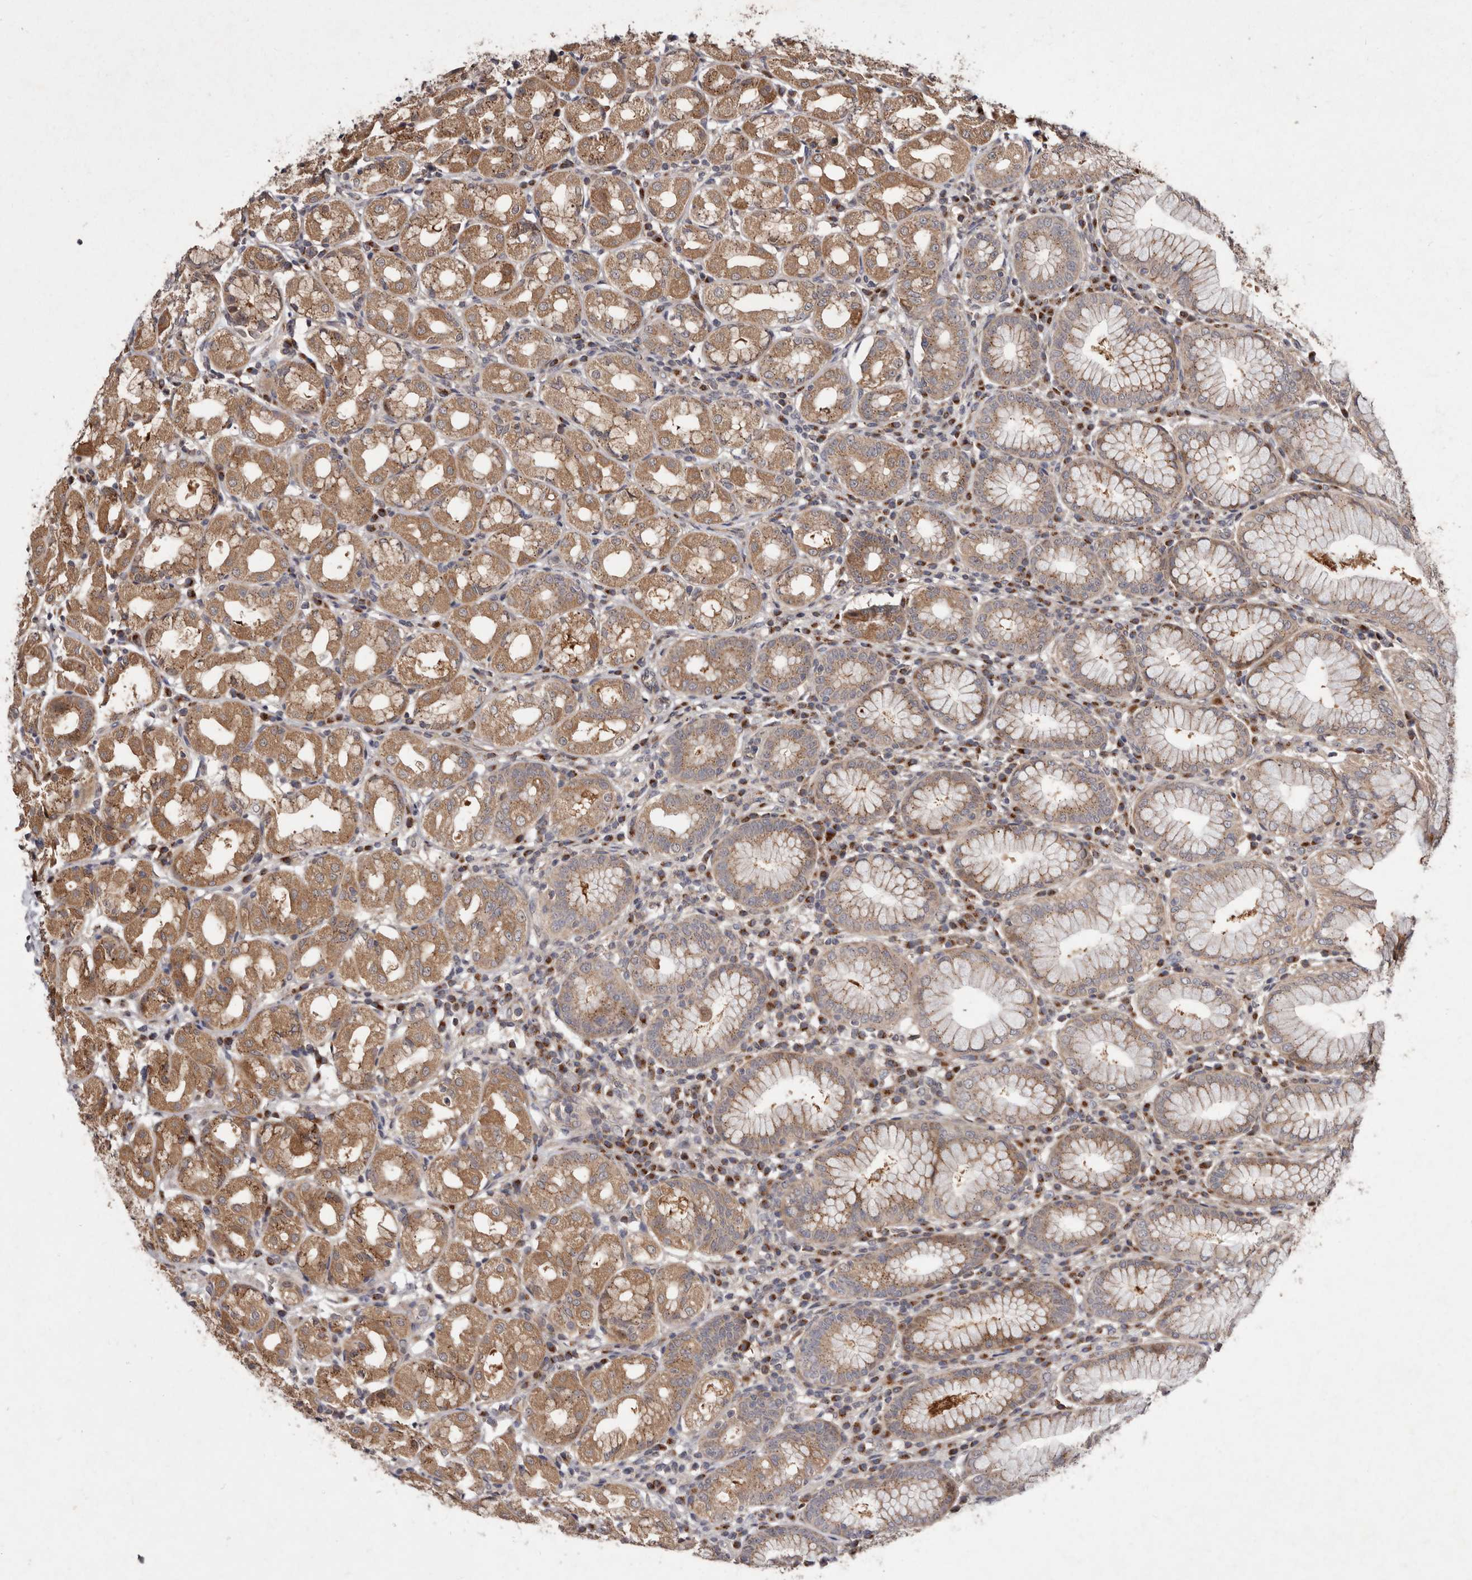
{"staining": {"intensity": "moderate", "quantity": ">75%", "location": "cytoplasmic/membranous"}, "tissue": "stomach", "cell_type": "Glandular cells", "image_type": "normal", "snomed": [{"axis": "morphology", "description": "Normal tissue, NOS"}, {"axis": "topography", "description": "Stomach"}, {"axis": "topography", "description": "Stomach, lower"}], "caption": "The histopathology image shows staining of benign stomach, revealing moderate cytoplasmic/membranous protein expression (brown color) within glandular cells.", "gene": "FLAD1", "patient": {"sex": "female", "age": 56}}